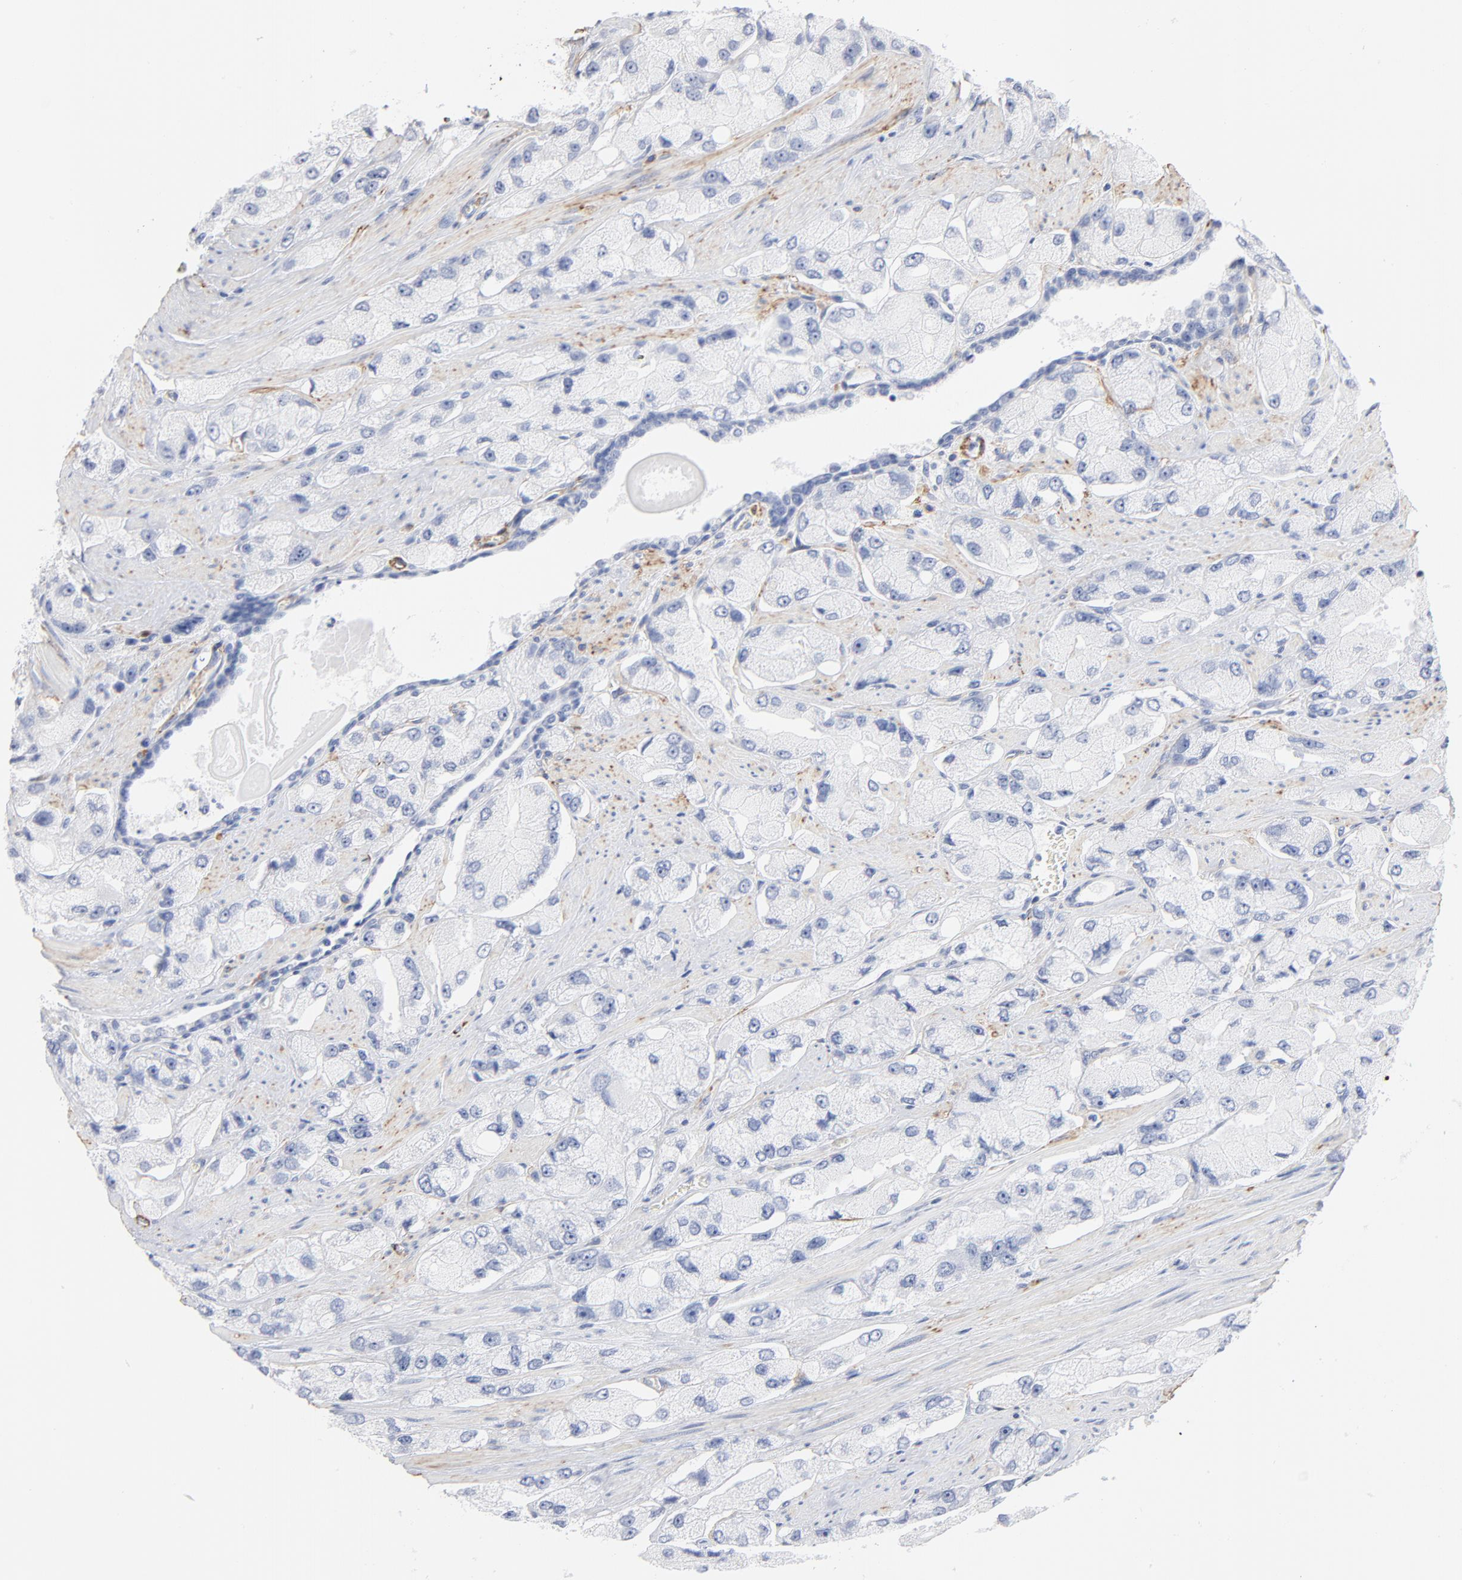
{"staining": {"intensity": "negative", "quantity": "none", "location": "none"}, "tissue": "prostate cancer", "cell_type": "Tumor cells", "image_type": "cancer", "snomed": [{"axis": "morphology", "description": "Adenocarcinoma, High grade"}, {"axis": "topography", "description": "Prostate"}], "caption": "Immunohistochemistry (IHC) micrograph of neoplastic tissue: prostate cancer (adenocarcinoma (high-grade)) stained with DAB (3,3'-diaminobenzidine) displays no significant protein expression in tumor cells.", "gene": "AGTR1", "patient": {"sex": "male", "age": 58}}